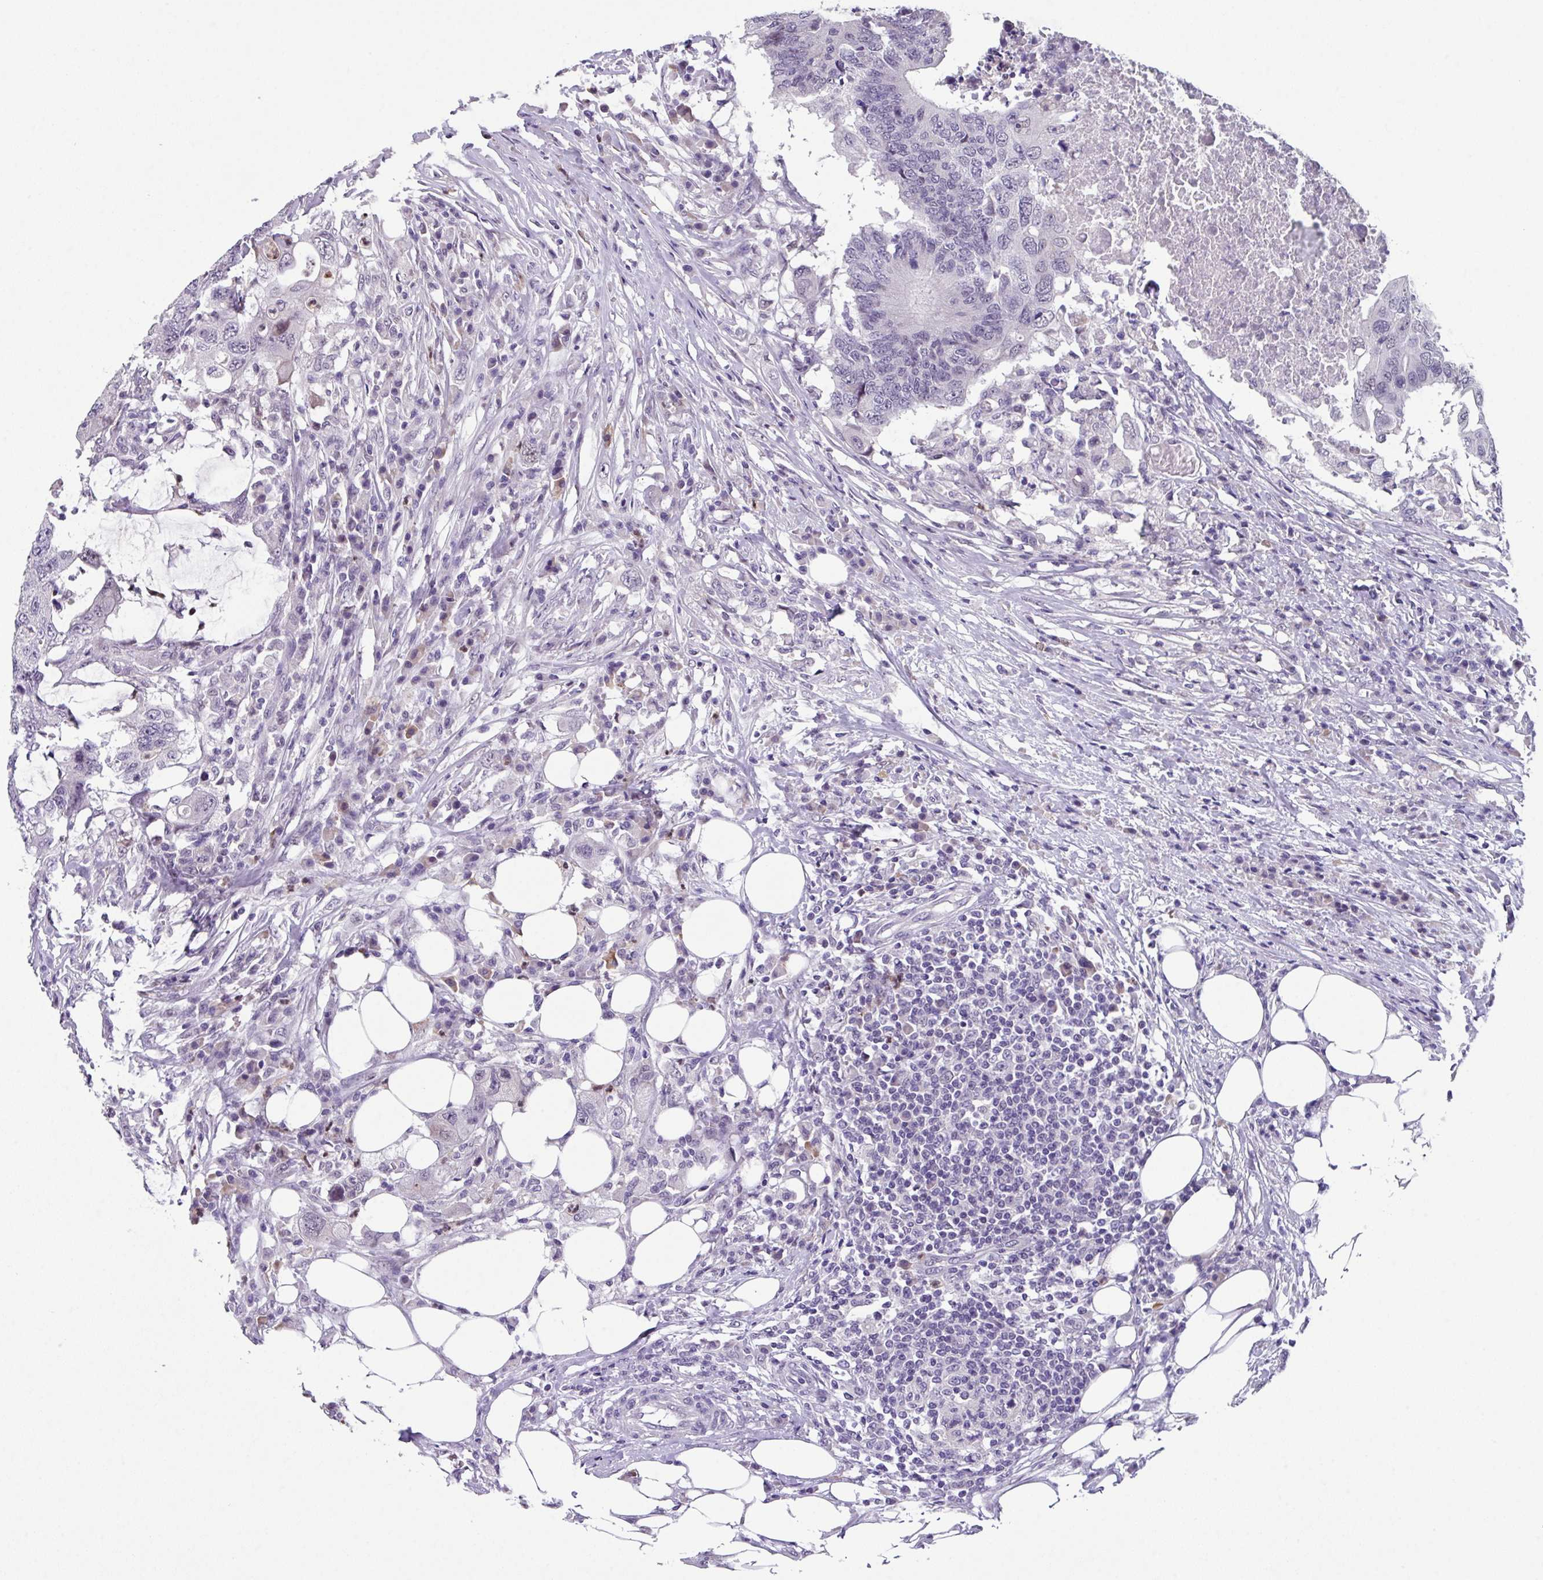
{"staining": {"intensity": "negative", "quantity": "none", "location": "none"}, "tissue": "colorectal cancer", "cell_type": "Tumor cells", "image_type": "cancer", "snomed": [{"axis": "morphology", "description": "Adenocarcinoma, NOS"}, {"axis": "topography", "description": "Colon"}], "caption": "Histopathology image shows no protein staining in tumor cells of colorectal cancer (adenocarcinoma) tissue.", "gene": "ZFP3", "patient": {"sex": "male", "age": 71}}